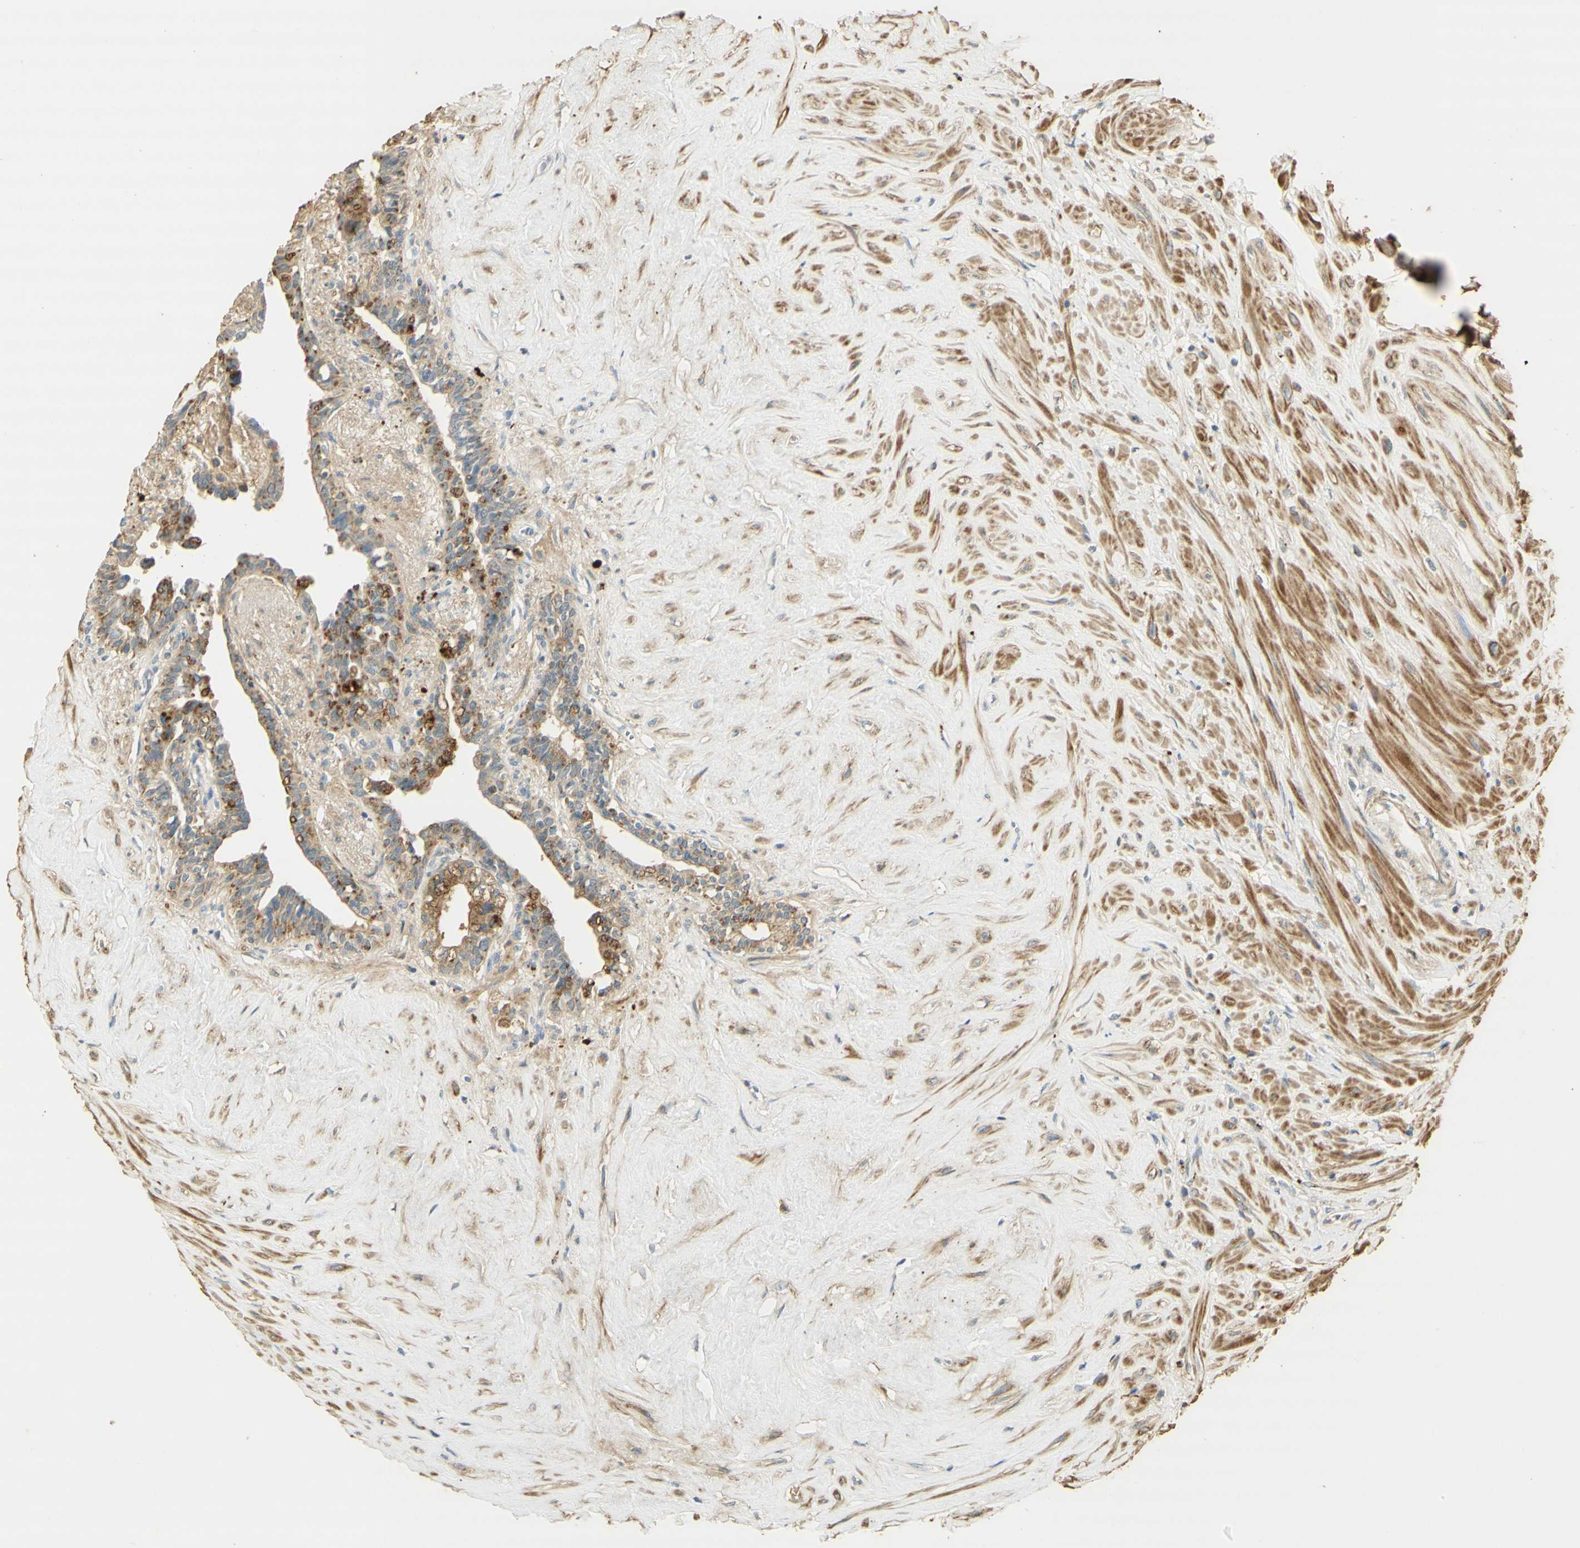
{"staining": {"intensity": "moderate", "quantity": "<25%", "location": "cytoplasmic/membranous"}, "tissue": "seminal vesicle", "cell_type": "Glandular cells", "image_type": "normal", "snomed": [{"axis": "morphology", "description": "Normal tissue, NOS"}, {"axis": "topography", "description": "Seminal veicle"}], "caption": "This micrograph demonstrates immunohistochemistry (IHC) staining of benign seminal vesicle, with low moderate cytoplasmic/membranous expression in approximately <25% of glandular cells.", "gene": "AGER", "patient": {"sex": "male", "age": 63}}